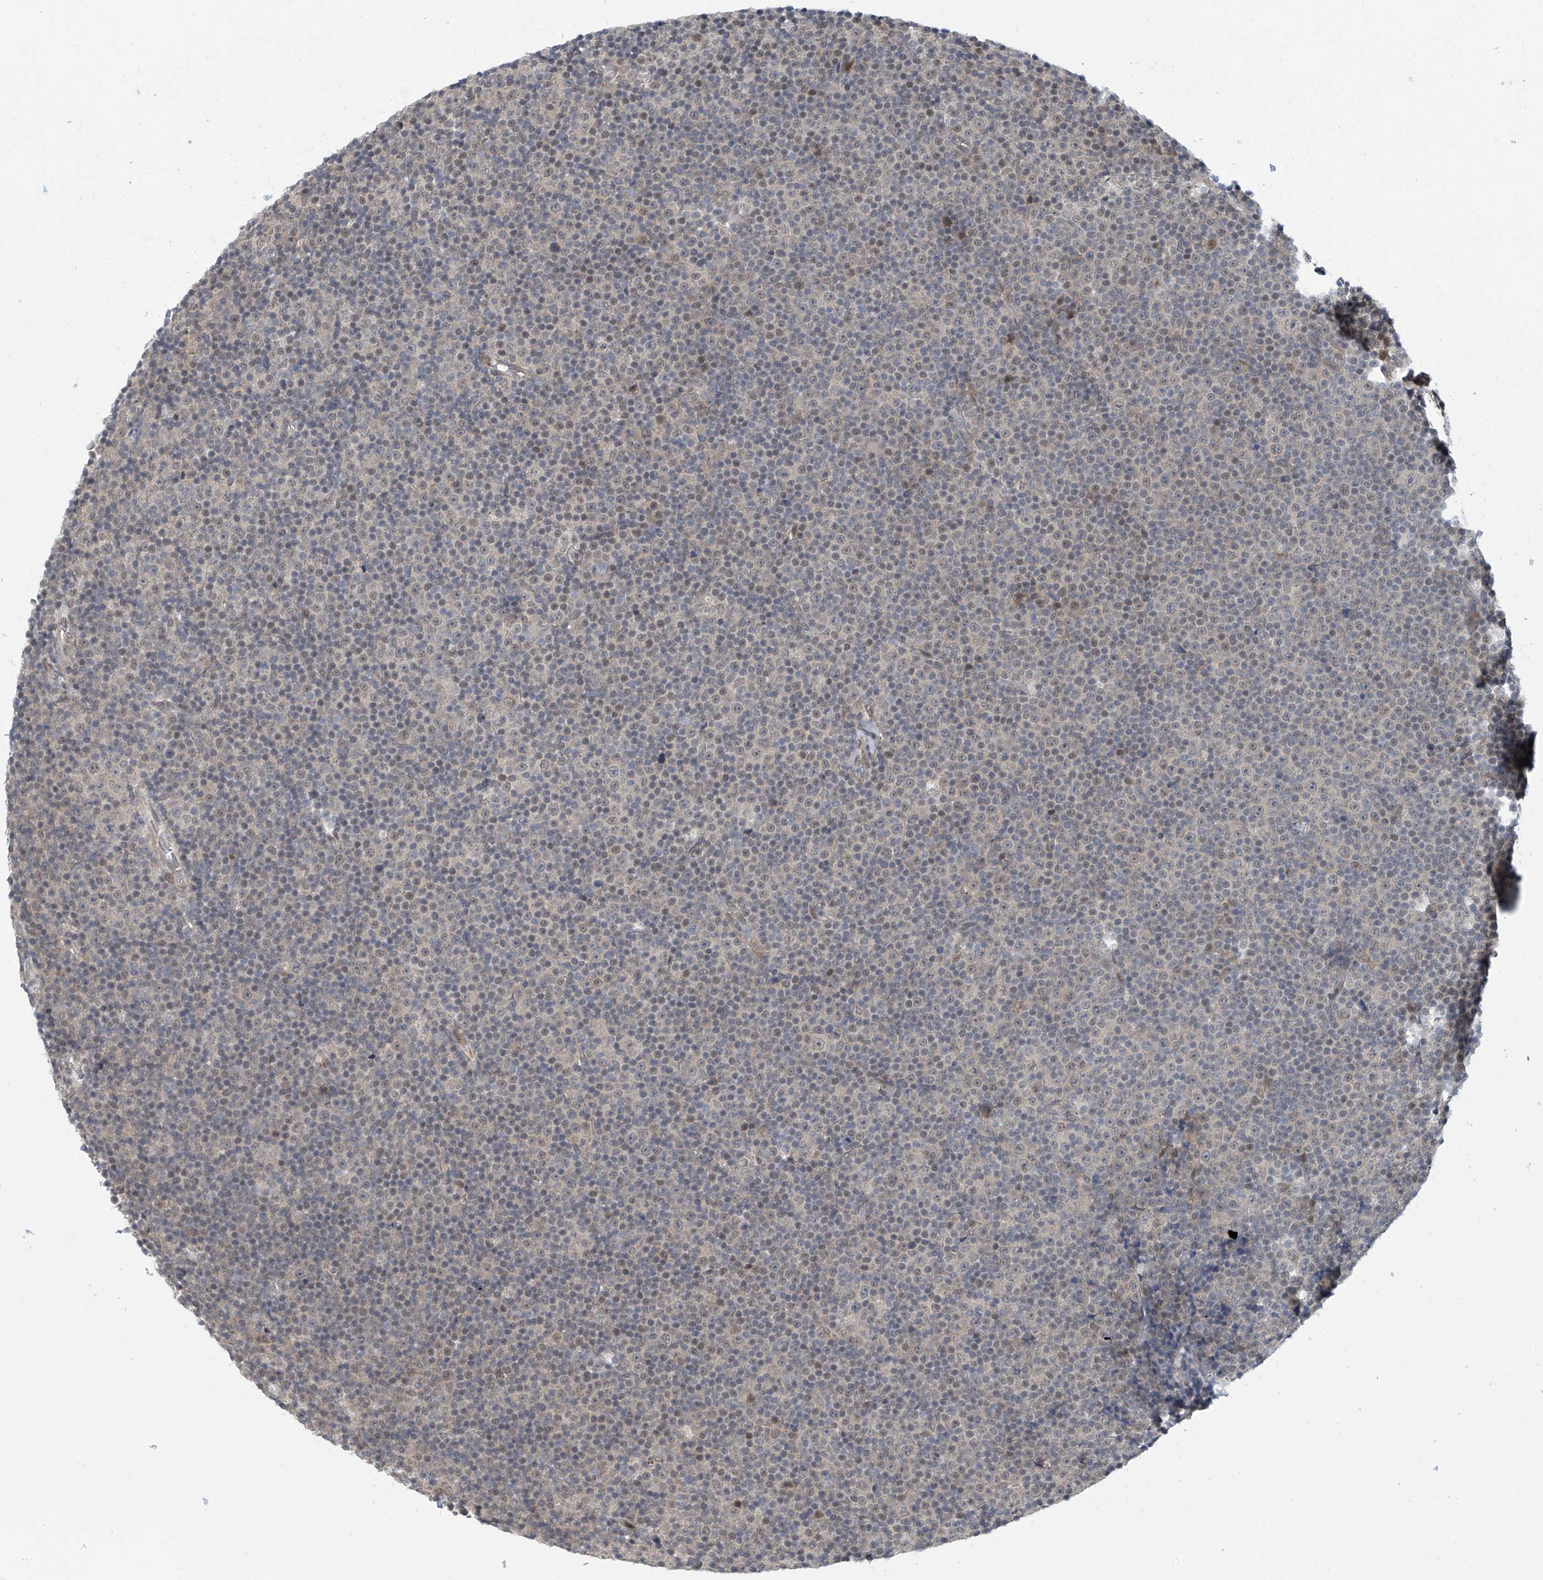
{"staining": {"intensity": "negative", "quantity": "none", "location": "none"}, "tissue": "lymphoma", "cell_type": "Tumor cells", "image_type": "cancer", "snomed": [{"axis": "morphology", "description": "Malignant lymphoma, non-Hodgkin's type, Low grade"}, {"axis": "topography", "description": "Lymph node"}], "caption": "This is an immunohistochemistry (IHC) histopathology image of human malignant lymphoma, non-Hodgkin's type (low-grade). There is no staining in tumor cells.", "gene": "ABHD13", "patient": {"sex": "female", "age": 67}}